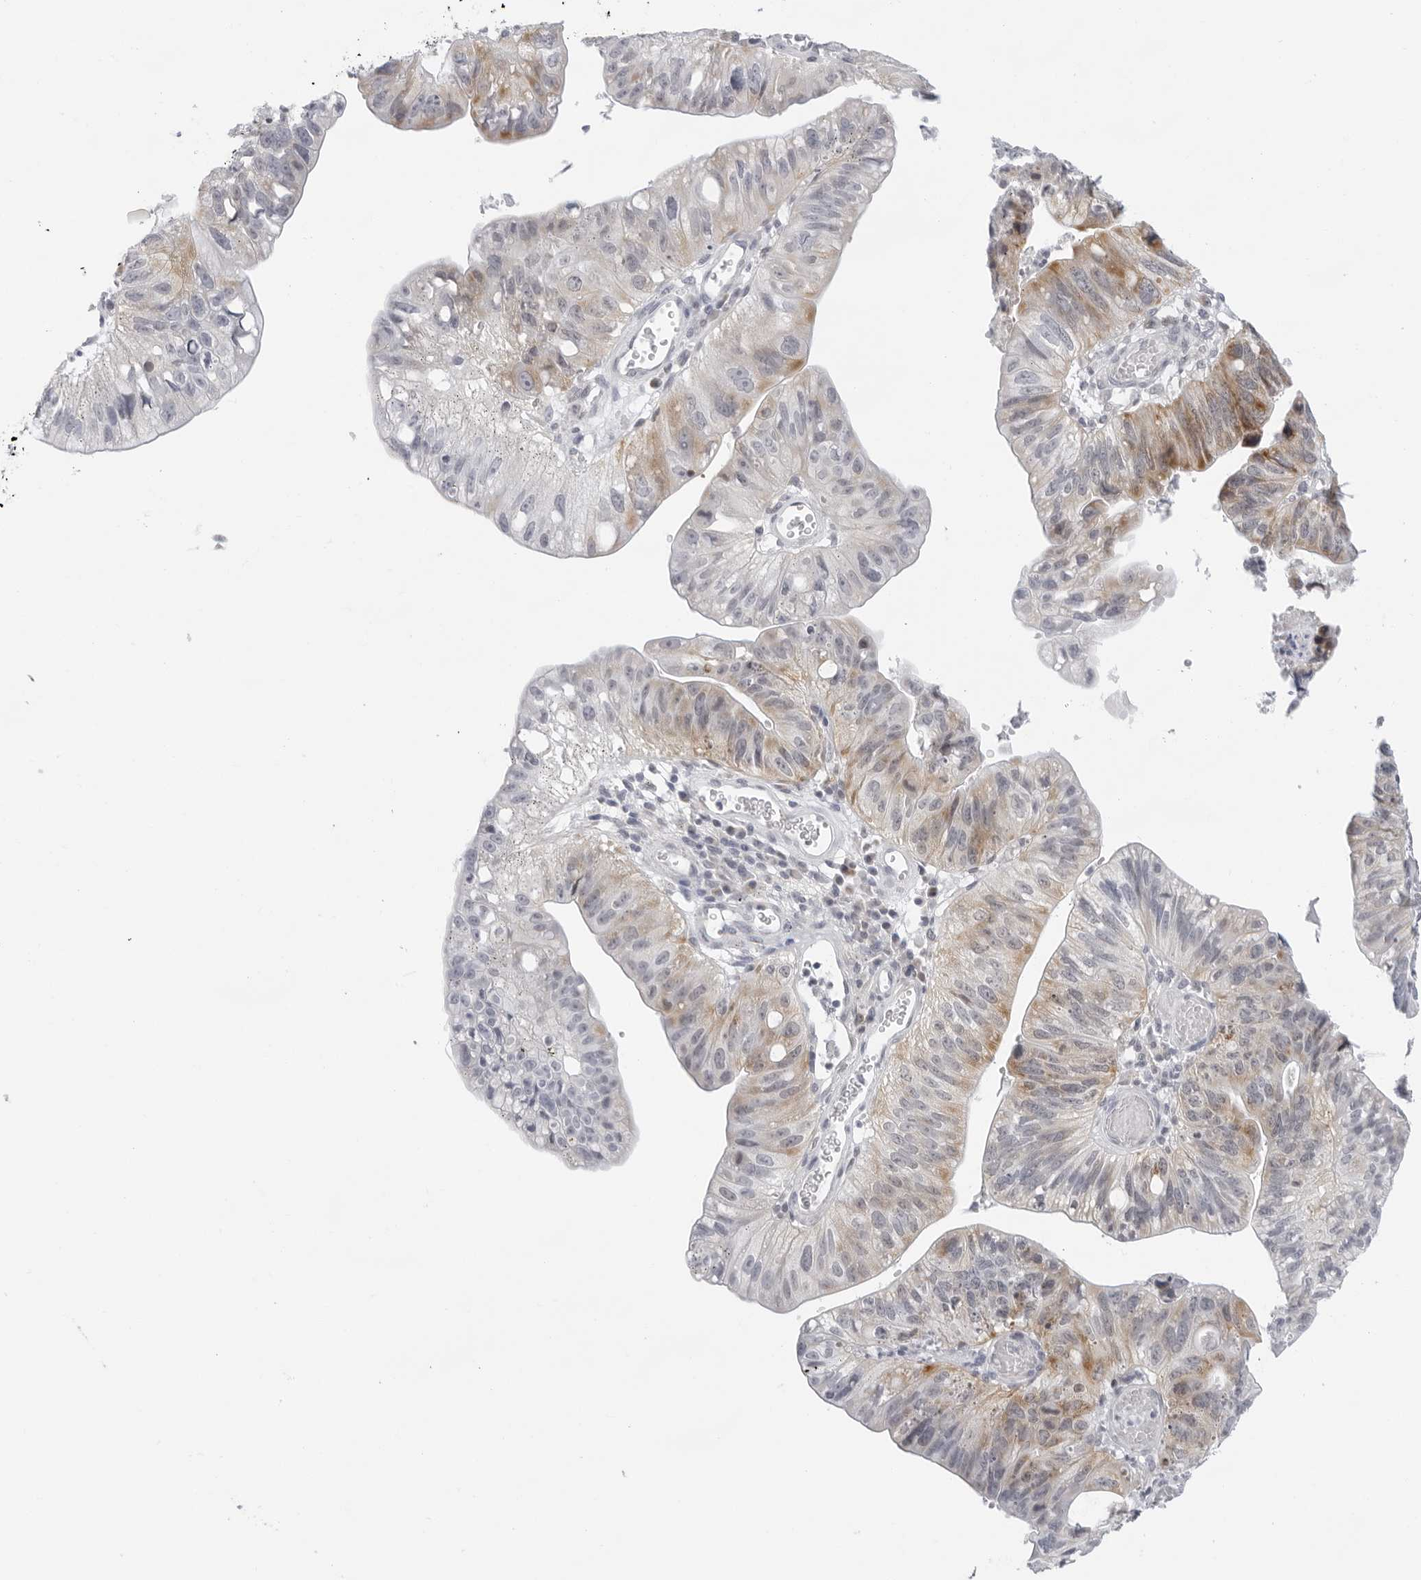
{"staining": {"intensity": "moderate", "quantity": ">75%", "location": "cytoplasmic/membranous"}, "tissue": "stomach cancer", "cell_type": "Tumor cells", "image_type": "cancer", "snomed": [{"axis": "morphology", "description": "Adenocarcinoma, NOS"}, {"axis": "topography", "description": "Stomach"}], "caption": "DAB (3,3'-diaminobenzidine) immunohistochemical staining of human stomach cancer shows moderate cytoplasmic/membranous protein positivity in about >75% of tumor cells.", "gene": "CIART", "patient": {"sex": "male", "age": 59}}